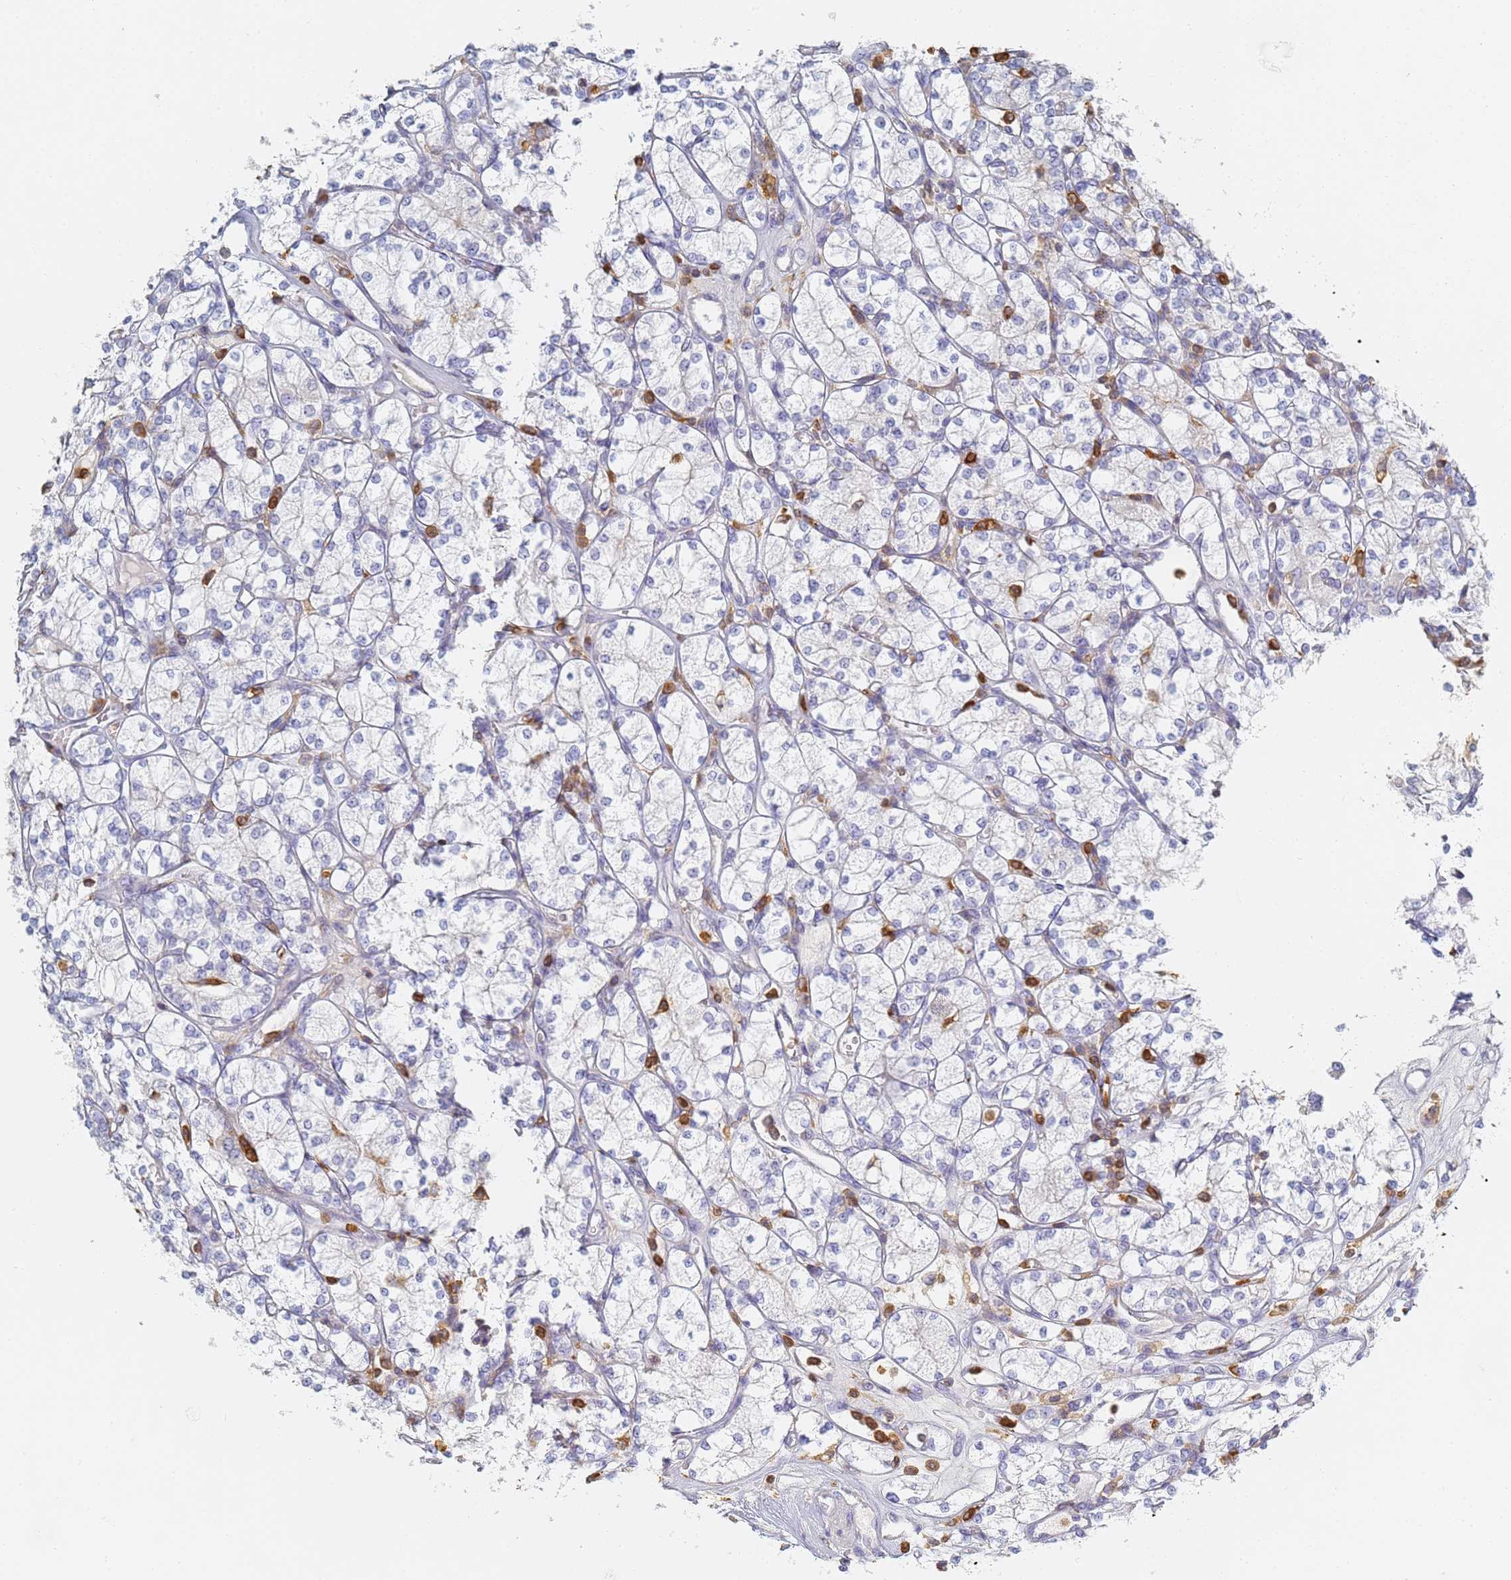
{"staining": {"intensity": "negative", "quantity": "none", "location": "none"}, "tissue": "renal cancer", "cell_type": "Tumor cells", "image_type": "cancer", "snomed": [{"axis": "morphology", "description": "Adenocarcinoma, NOS"}, {"axis": "topography", "description": "Kidney"}], "caption": "This histopathology image is of renal cancer (adenocarcinoma) stained with IHC to label a protein in brown with the nuclei are counter-stained blue. There is no positivity in tumor cells.", "gene": "BIN2", "patient": {"sex": "male", "age": 77}}